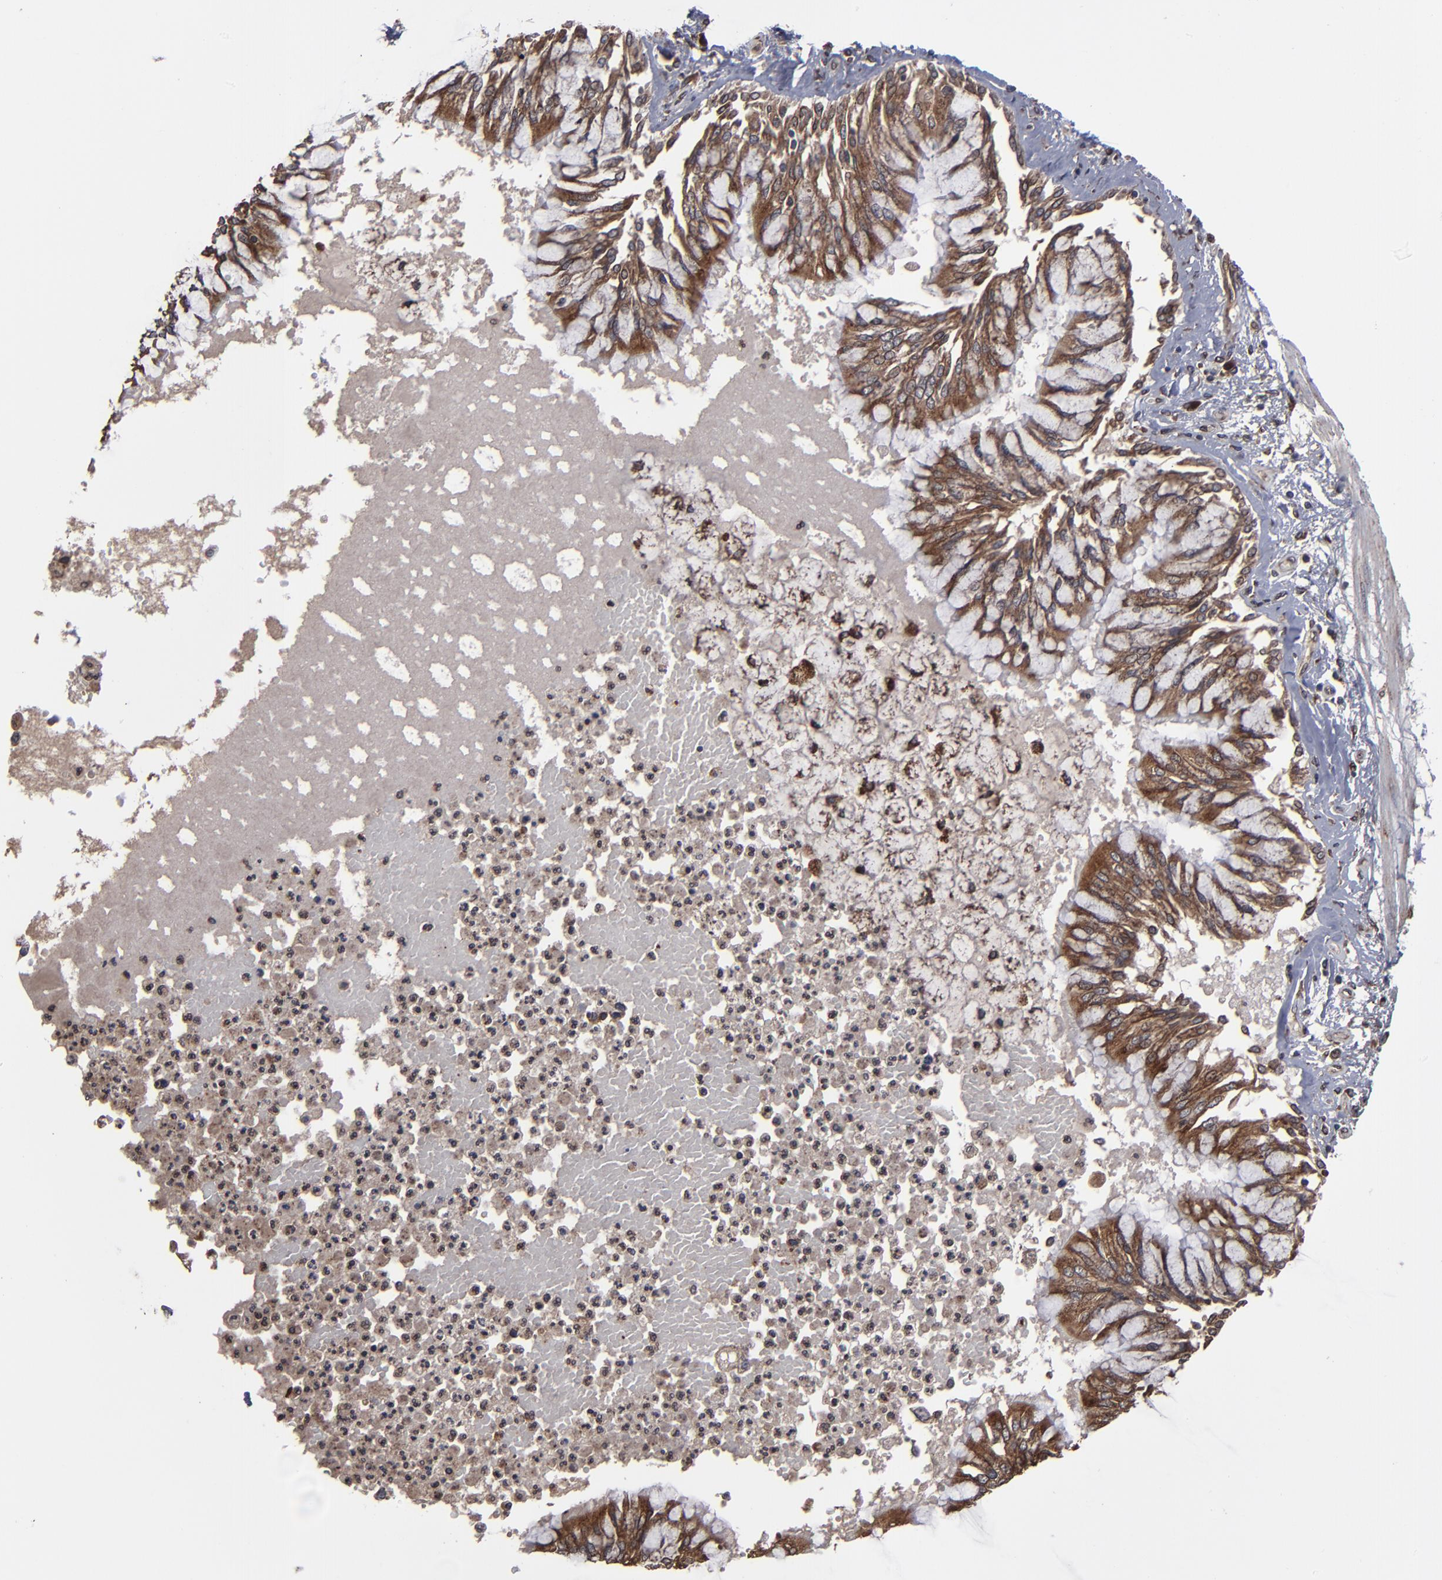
{"staining": {"intensity": "moderate", "quantity": ">75%", "location": "cytoplasmic/membranous"}, "tissue": "bronchus", "cell_type": "Respiratory epithelial cells", "image_type": "normal", "snomed": [{"axis": "morphology", "description": "Normal tissue, NOS"}, {"axis": "topography", "description": "Cartilage tissue"}, {"axis": "topography", "description": "Bronchus"}, {"axis": "topography", "description": "Lung"}], "caption": "Moderate cytoplasmic/membranous expression is appreciated in about >75% of respiratory epithelial cells in benign bronchus.", "gene": "CNIH1", "patient": {"sex": "female", "age": 49}}